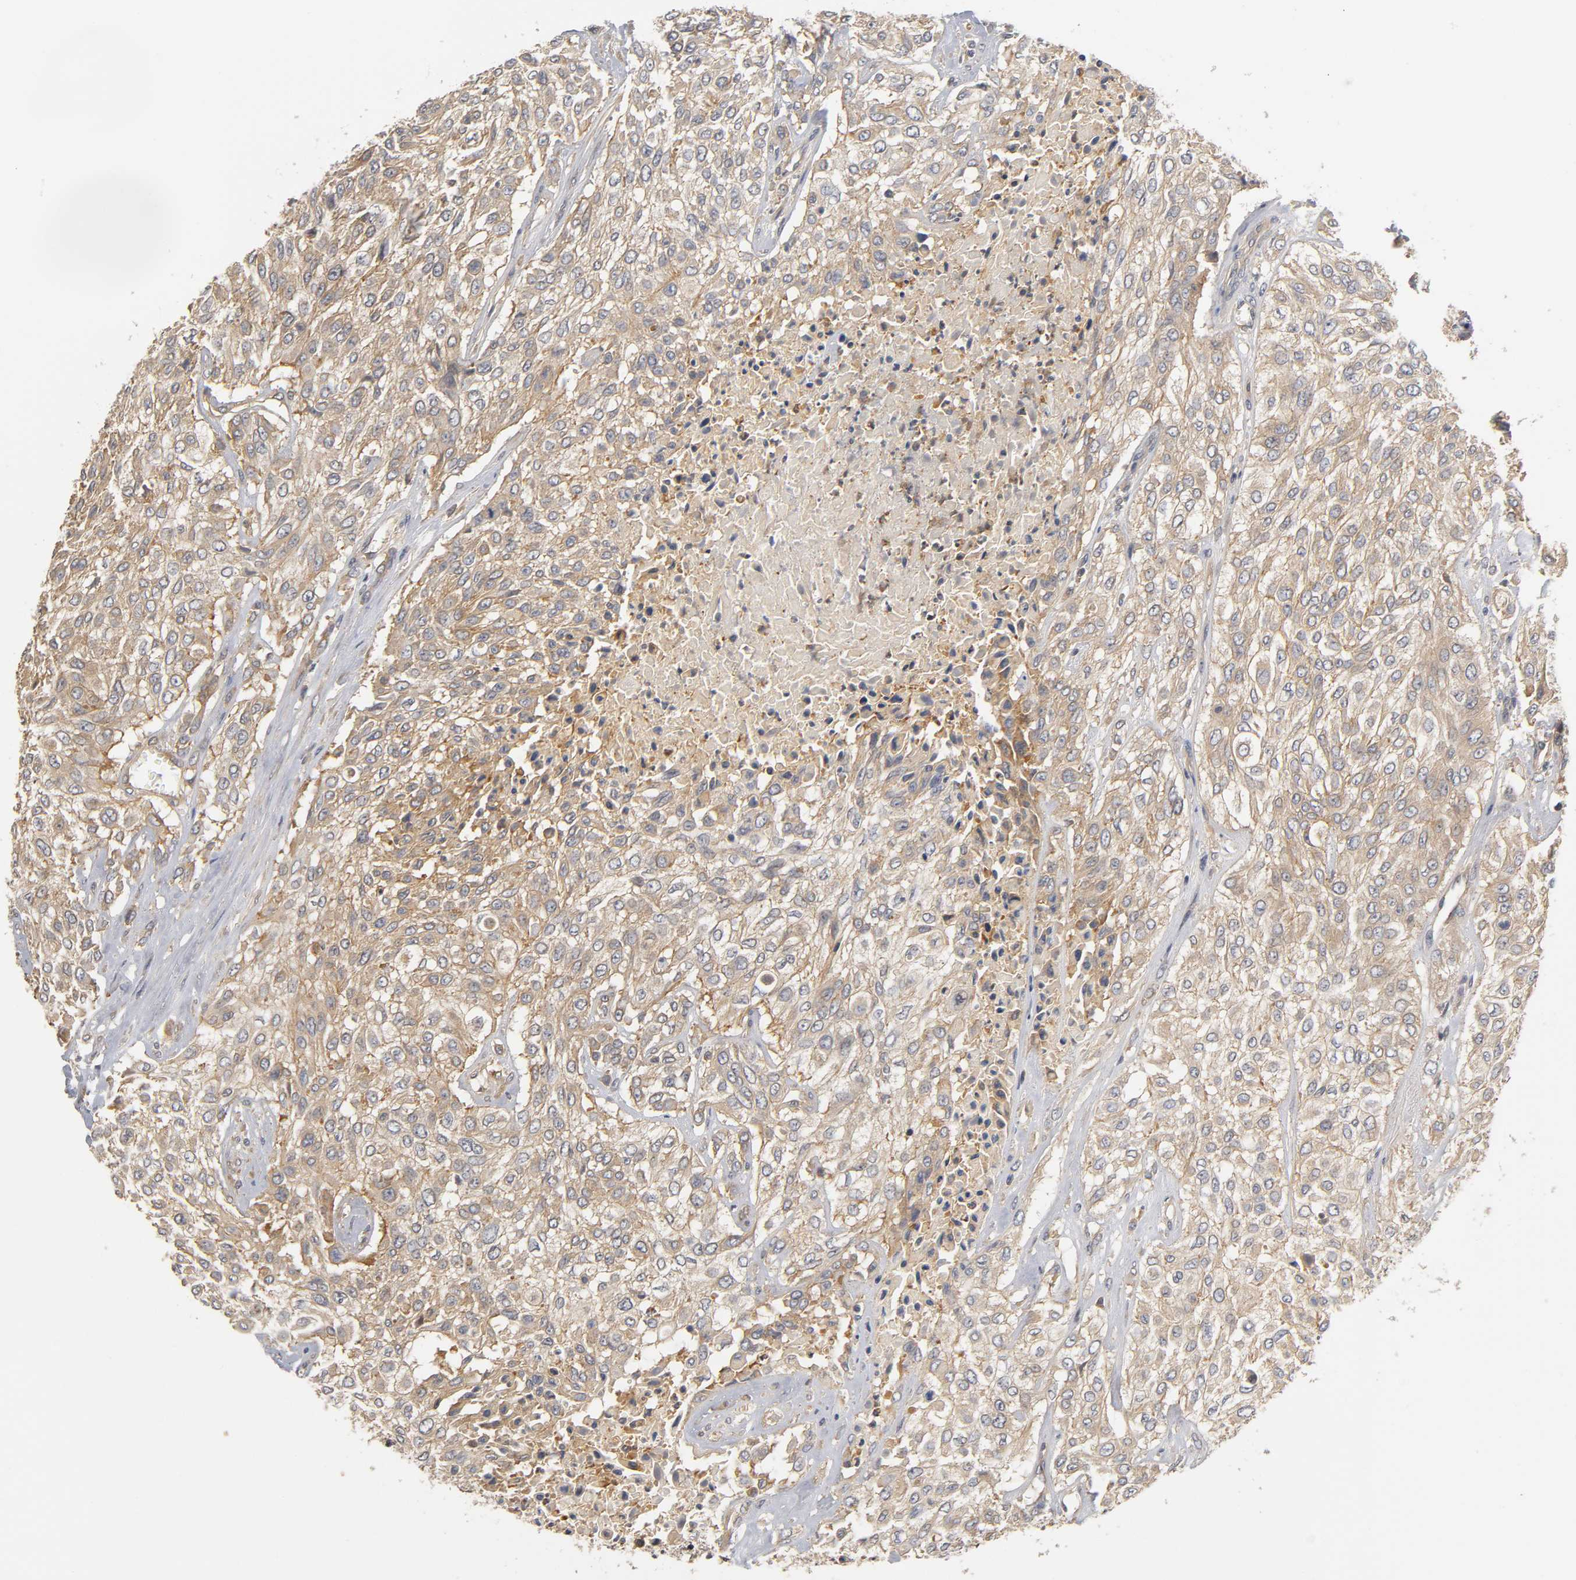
{"staining": {"intensity": "moderate", "quantity": ">75%", "location": "cytoplasmic/membranous"}, "tissue": "urothelial cancer", "cell_type": "Tumor cells", "image_type": "cancer", "snomed": [{"axis": "morphology", "description": "Urothelial carcinoma, High grade"}, {"axis": "topography", "description": "Urinary bladder"}], "caption": "The histopathology image demonstrates staining of urothelial cancer, revealing moderate cytoplasmic/membranous protein staining (brown color) within tumor cells. The protein of interest is shown in brown color, while the nuclei are stained blue.", "gene": "ACTR2", "patient": {"sex": "male", "age": 57}}